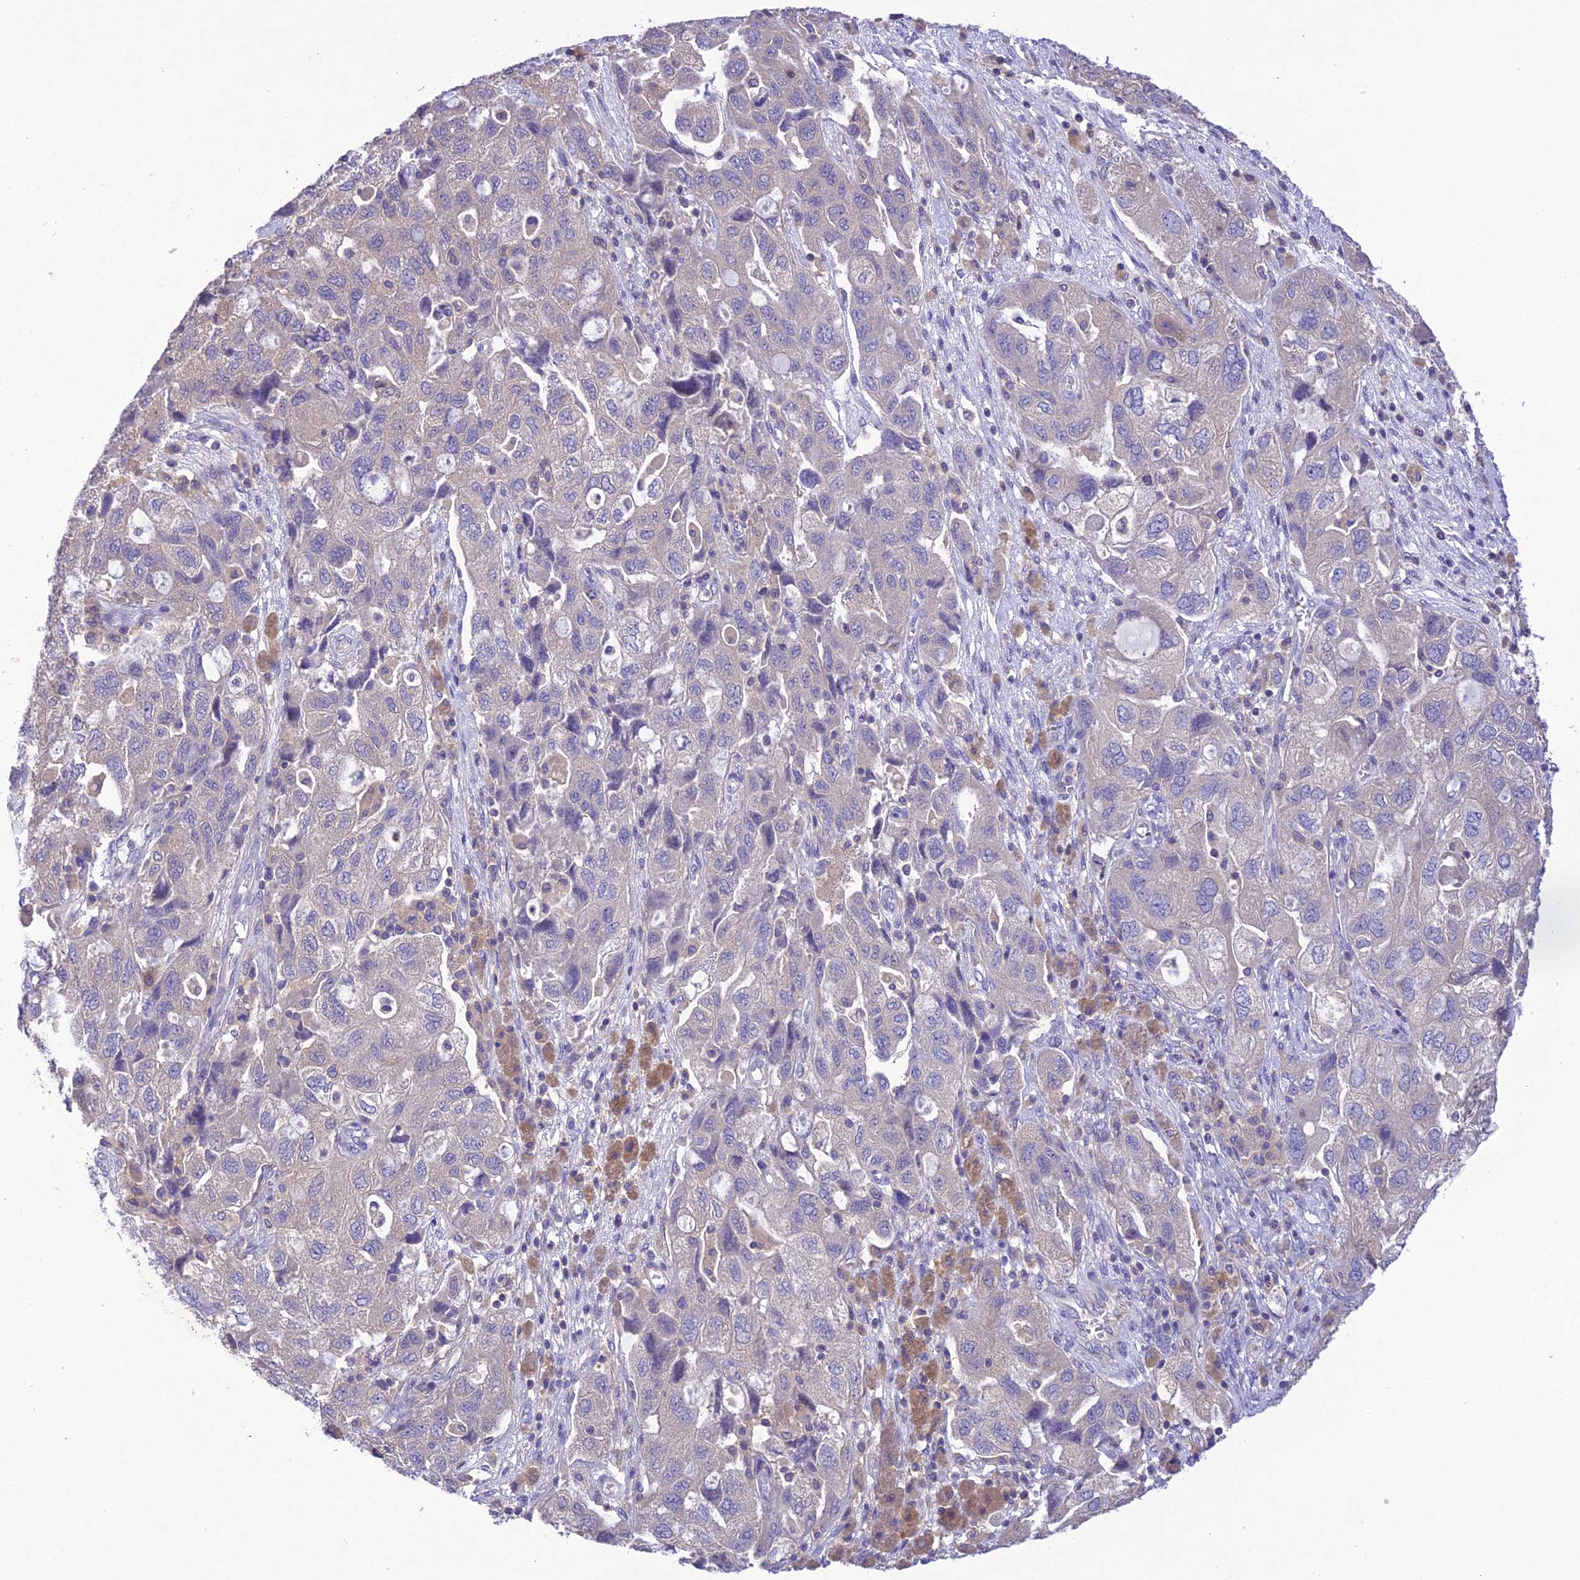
{"staining": {"intensity": "negative", "quantity": "none", "location": "none"}, "tissue": "ovarian cancer", "cell_type": "Tumor cells", "image_type": "cancer", "snomed": [{"axis": "morphology", "description": "Carcinoma, NOS"}, {"axis": "morphology", "description": "Cystadenocarcinoma, serous, NOS"}, {"axis": "topography", "description": "Ovary"}], "caption": "Tumor cells show no significant protein staining in ovarian cancer (carcinoma).", "gene": "SNX24", "patient": {"sex": "female", "age": 69}}